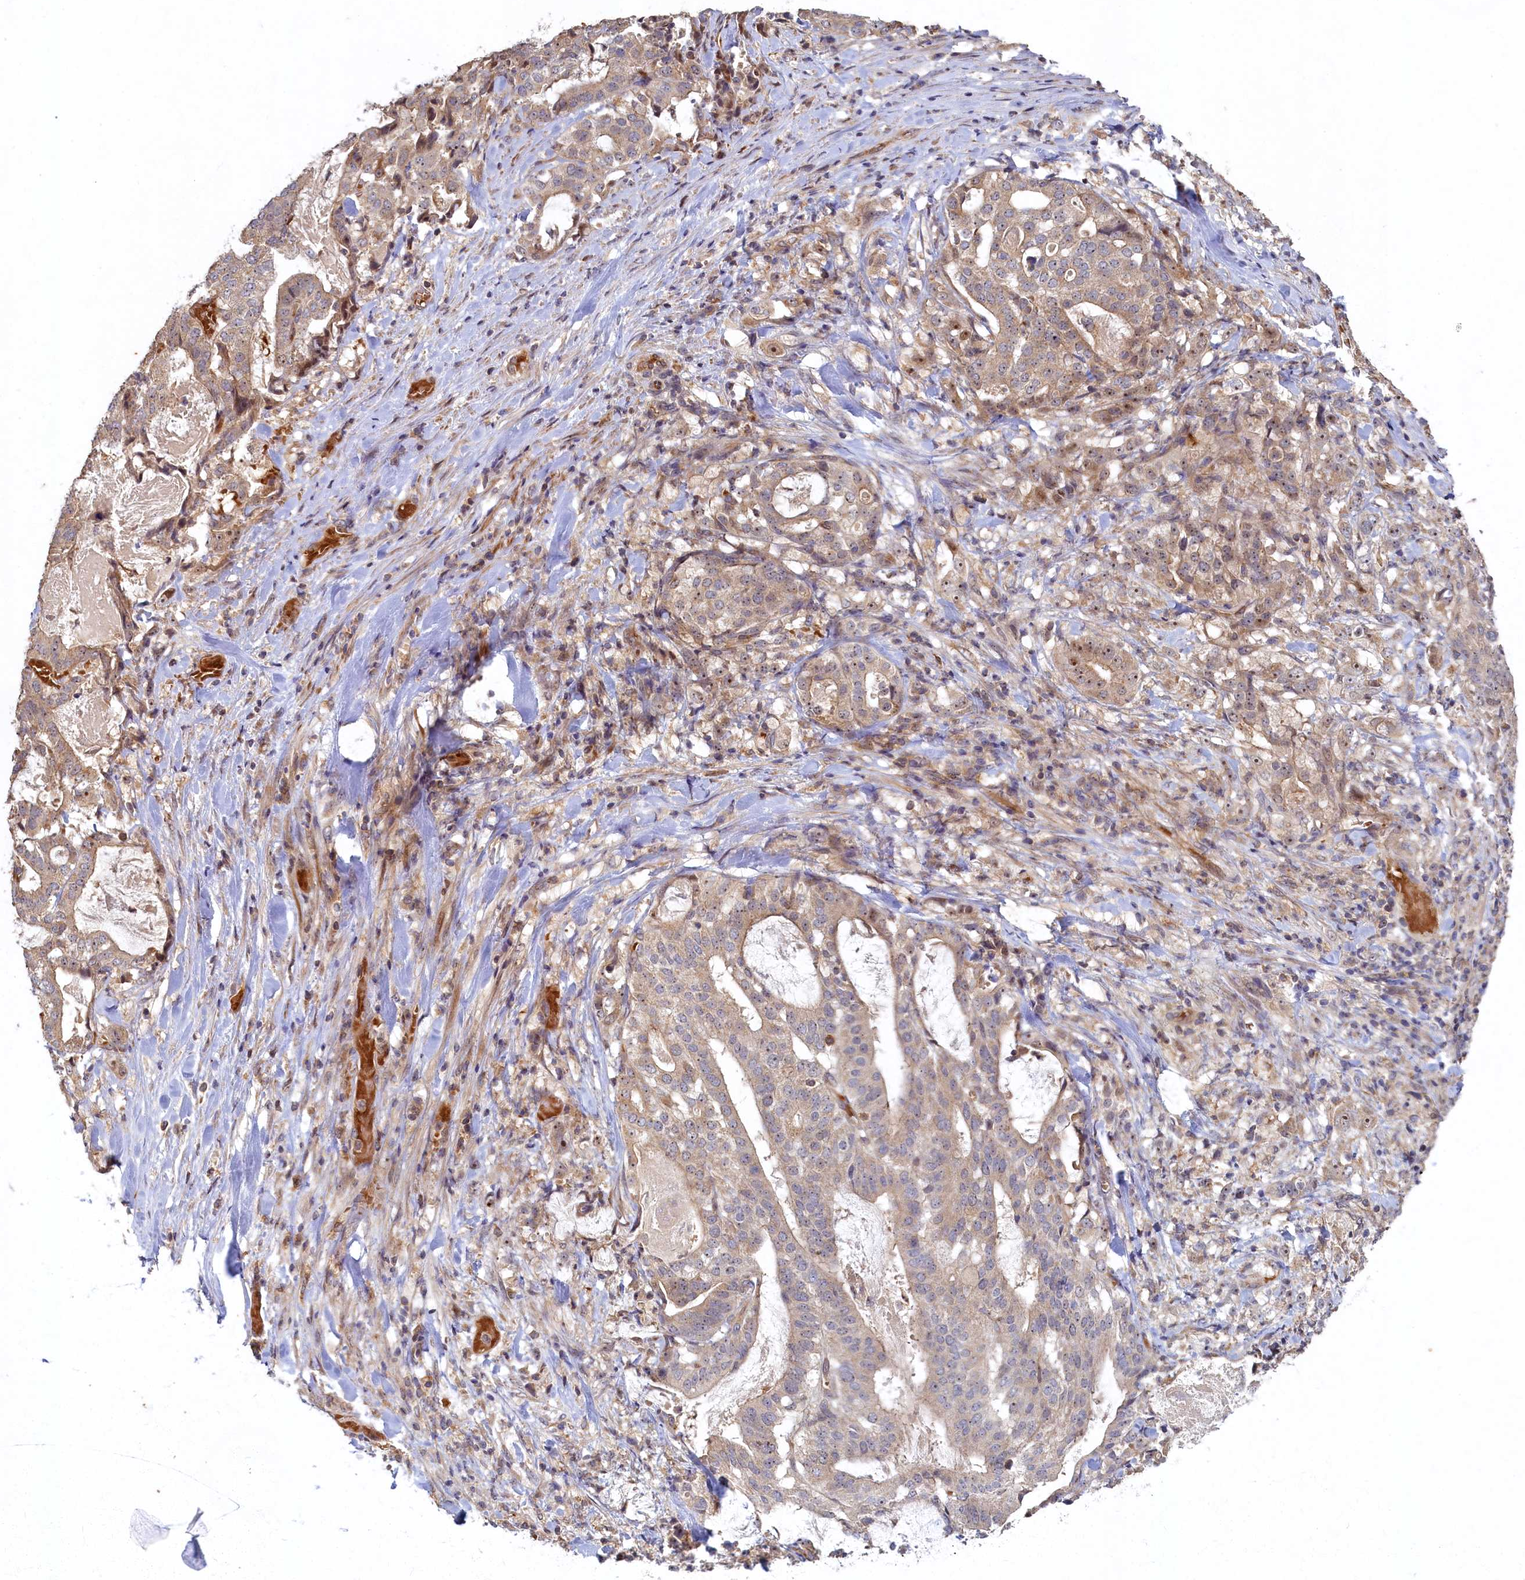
{"staining": {"intensity": "weak", "quantity": "25%-75%", "location": "cytoplasmic/membranous,nuclear"}, "tissue": "stomach cancer", "cell_type": "Tumor cells", "image_type": "cancer", "snomed": [{"axis": "morphology", "description": "Adenocarcinoma, NOS"}, {"axis": "topography", "description": "Stomach"}], "caption": "Immunohistochemistry (DAB (3,3'-diaminobenzidine)) staining of human adenocarcinoma (stomach) exhibits weak cytoplasmic/membranous and nuclear protein expression in about 25%-75% of tumor cells.", "gene": "CEP20", "patient": {"sex": "male", "age": 48}}